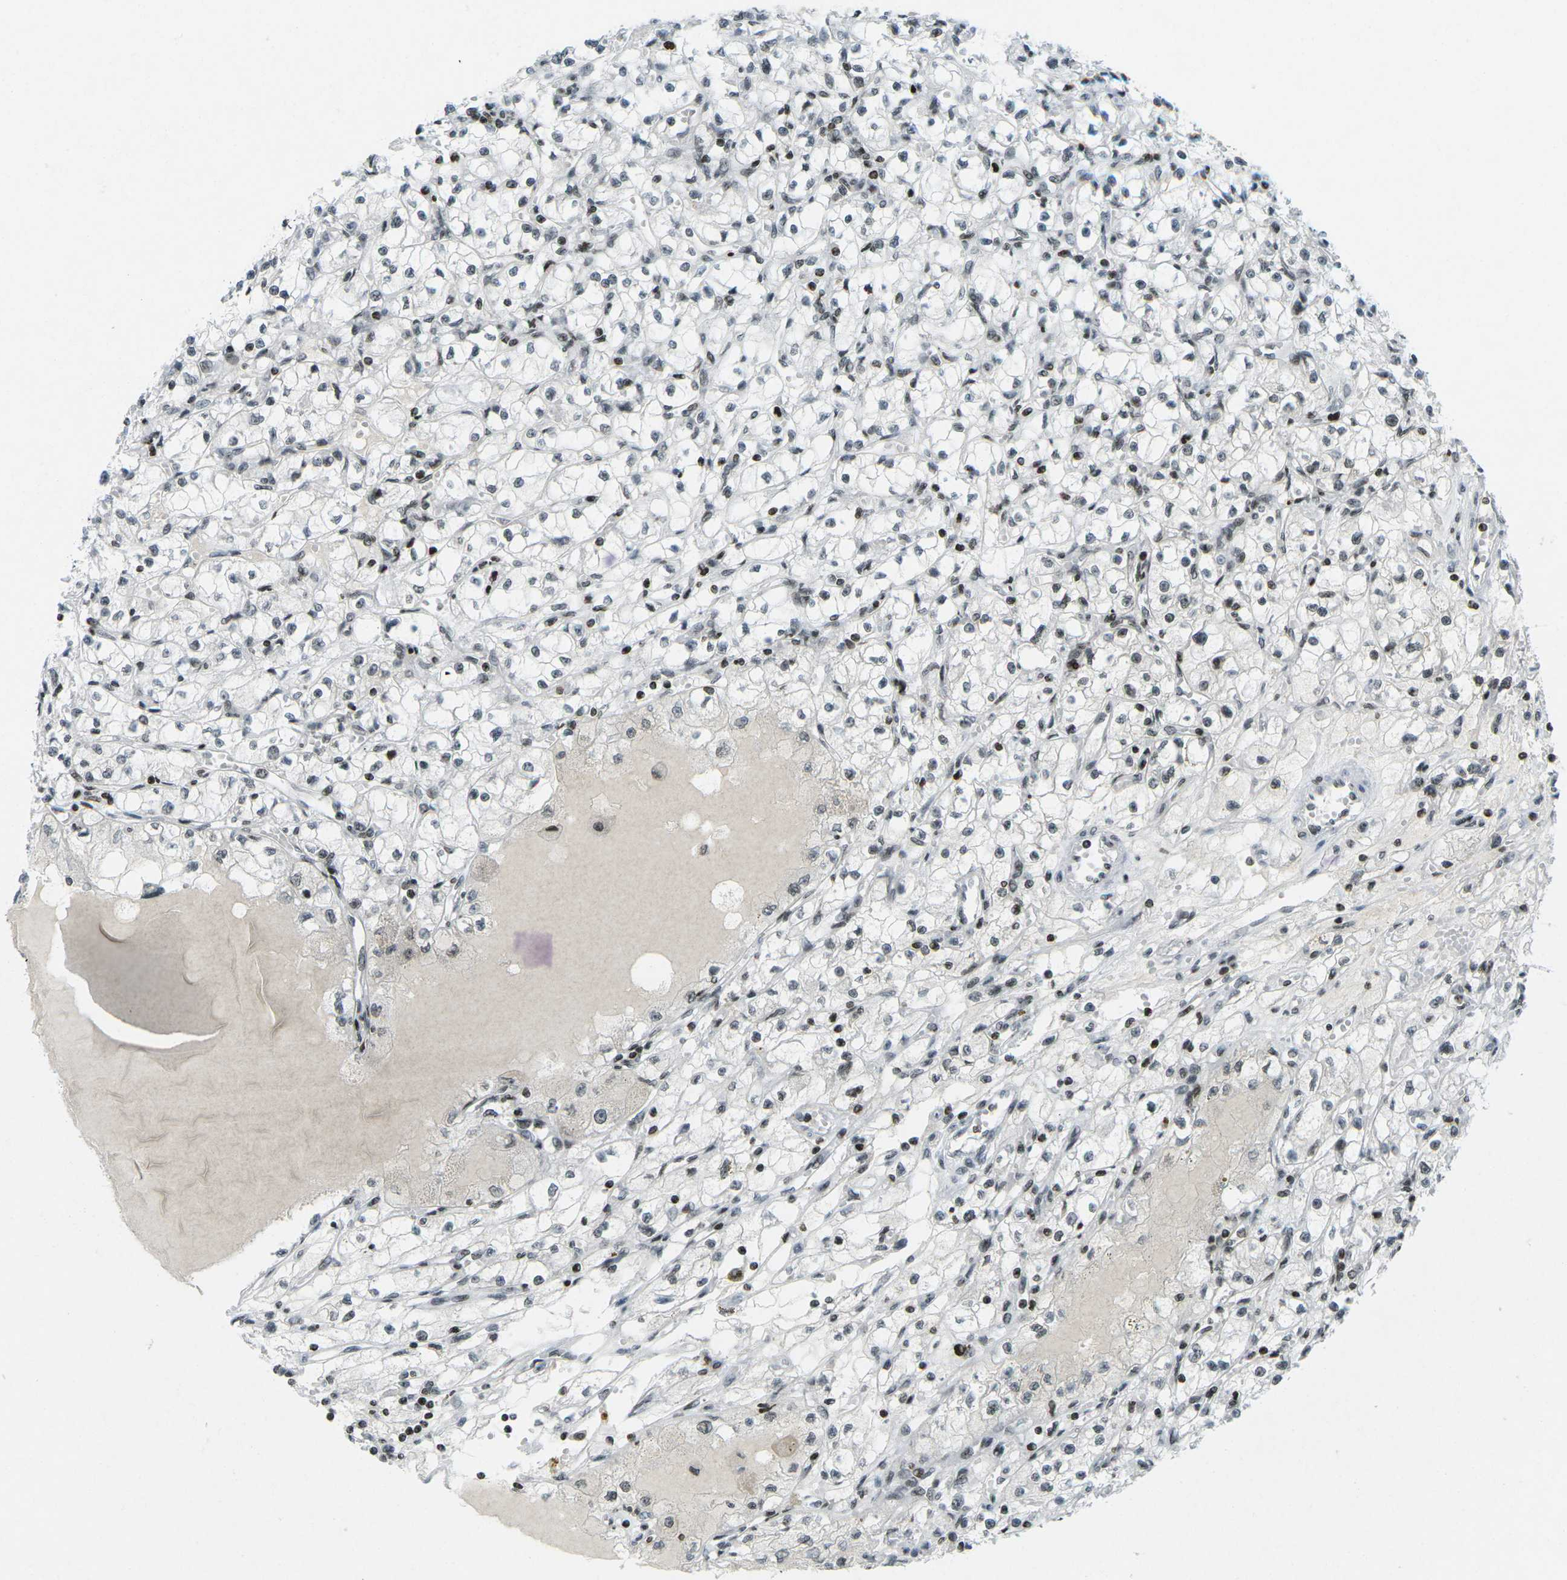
{"staining": {"intensity": "moderate", "quantity": "<25%", "location": "nuclear"}, "tissue": "renal cancer", "cell_type": "Tumor cells", "image_type": "cancer", "snomed": [{"axis": "morphology", "description": "Adenocarcinoma, NOS"}, {"axis": "topography", "description": "Kidney"}], "caption": "Human renal cancer stained with a protein marker exhibits moderate staining in tumor cells.", "gene": "EME1", "patient": {"sex": "male", "age": 56}}